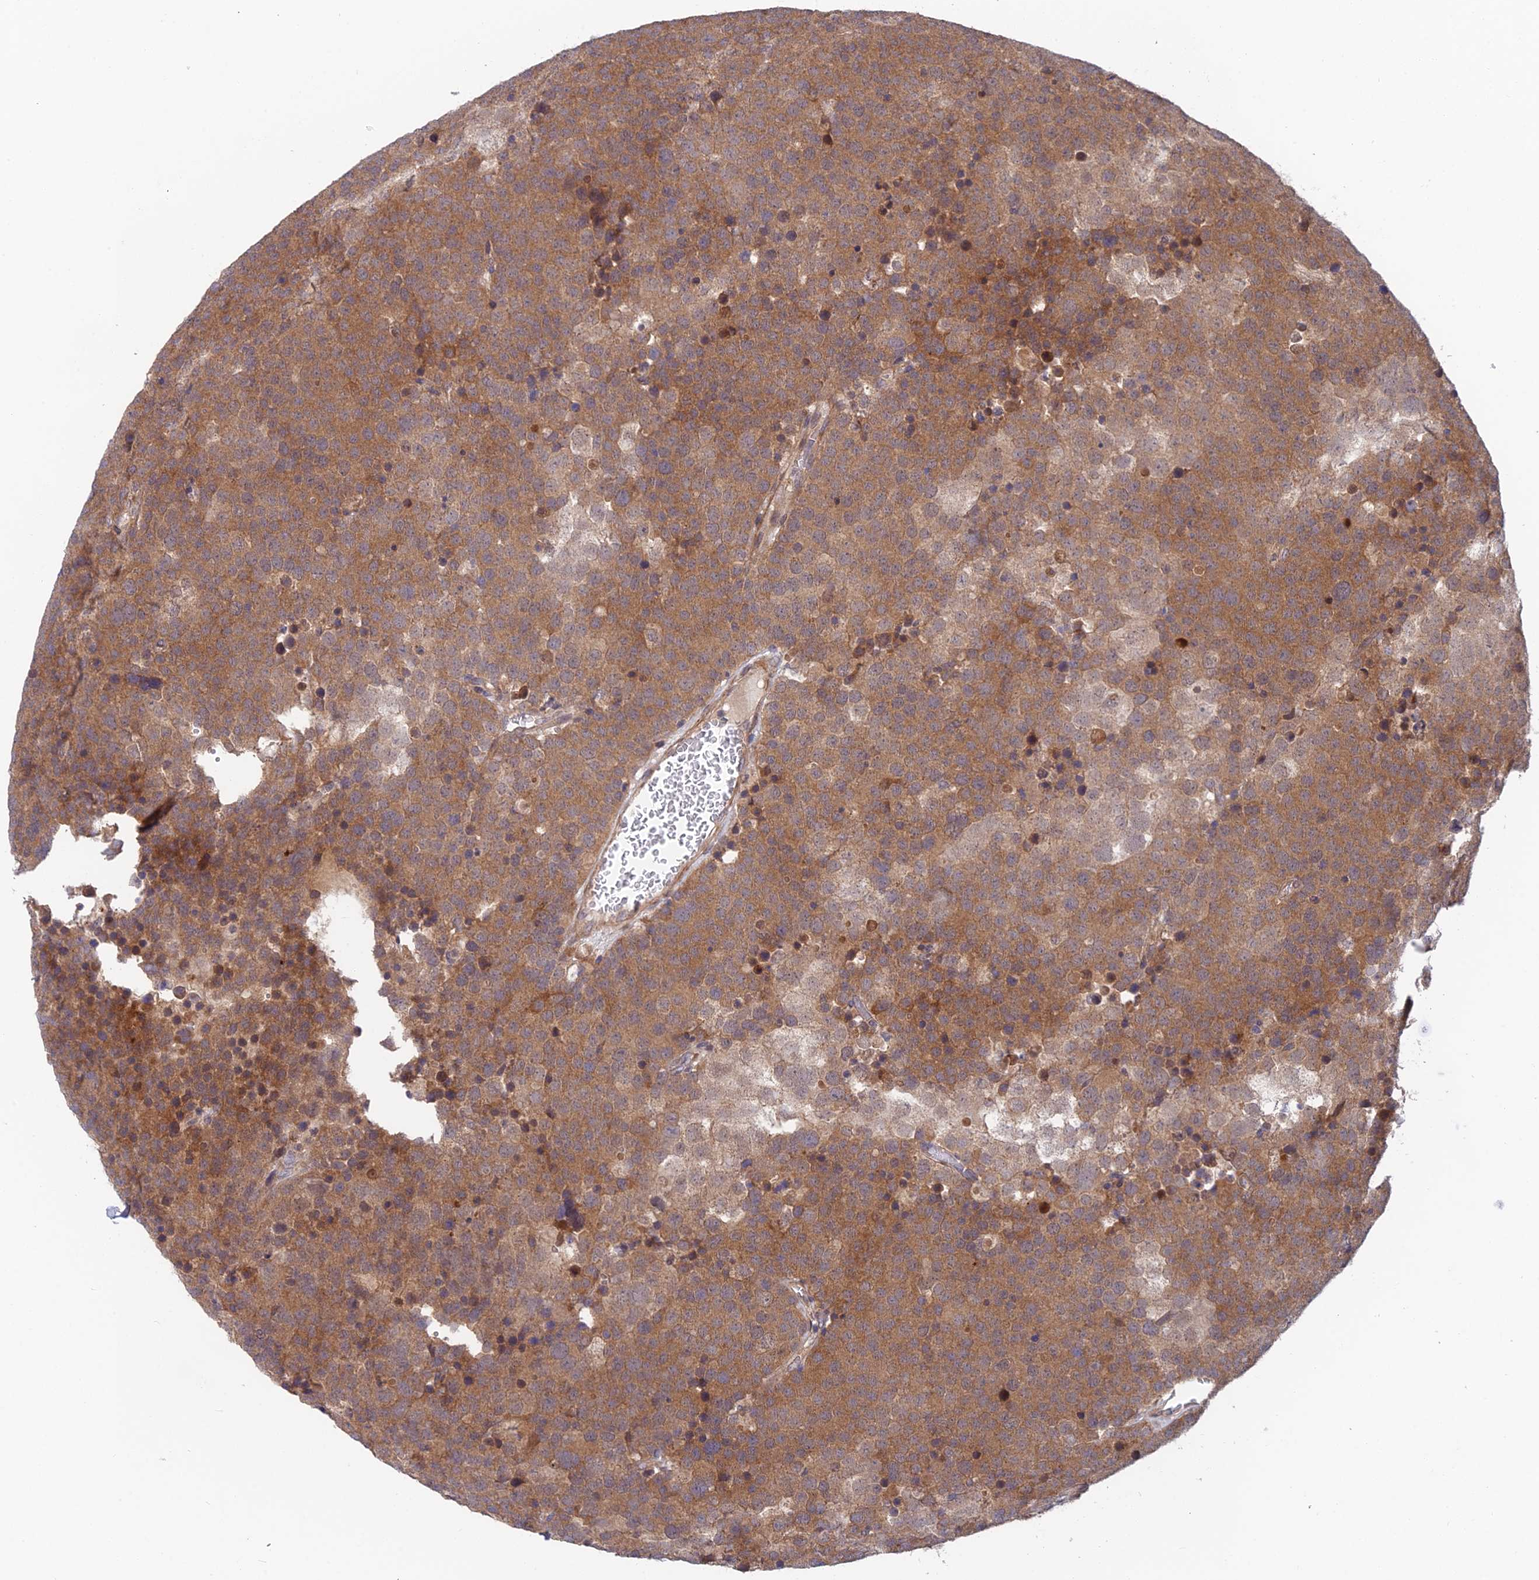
{"staining": {"intensity": "moderate", "quantity": ">75%", "location": "cytoplasmic/membranous"}, "tissue": "testis cancer", "cell_type": "Tumor cells", "image_type": "cancer", "snomed": [{"axis": "morphology", "description": "Seminoma, NOS"}, {"axis": "topography", "description": "Testis"}], "caption": "High-power microscopy captured an immunohistochemistry (IHC) micrograph of testis cancer (seminoma), revealing moderate cytoplasmic/membranous expression in approximately >75% of tumor cells.", "gene": "UROS", "patient": {"sex": "male", "age": 71}}